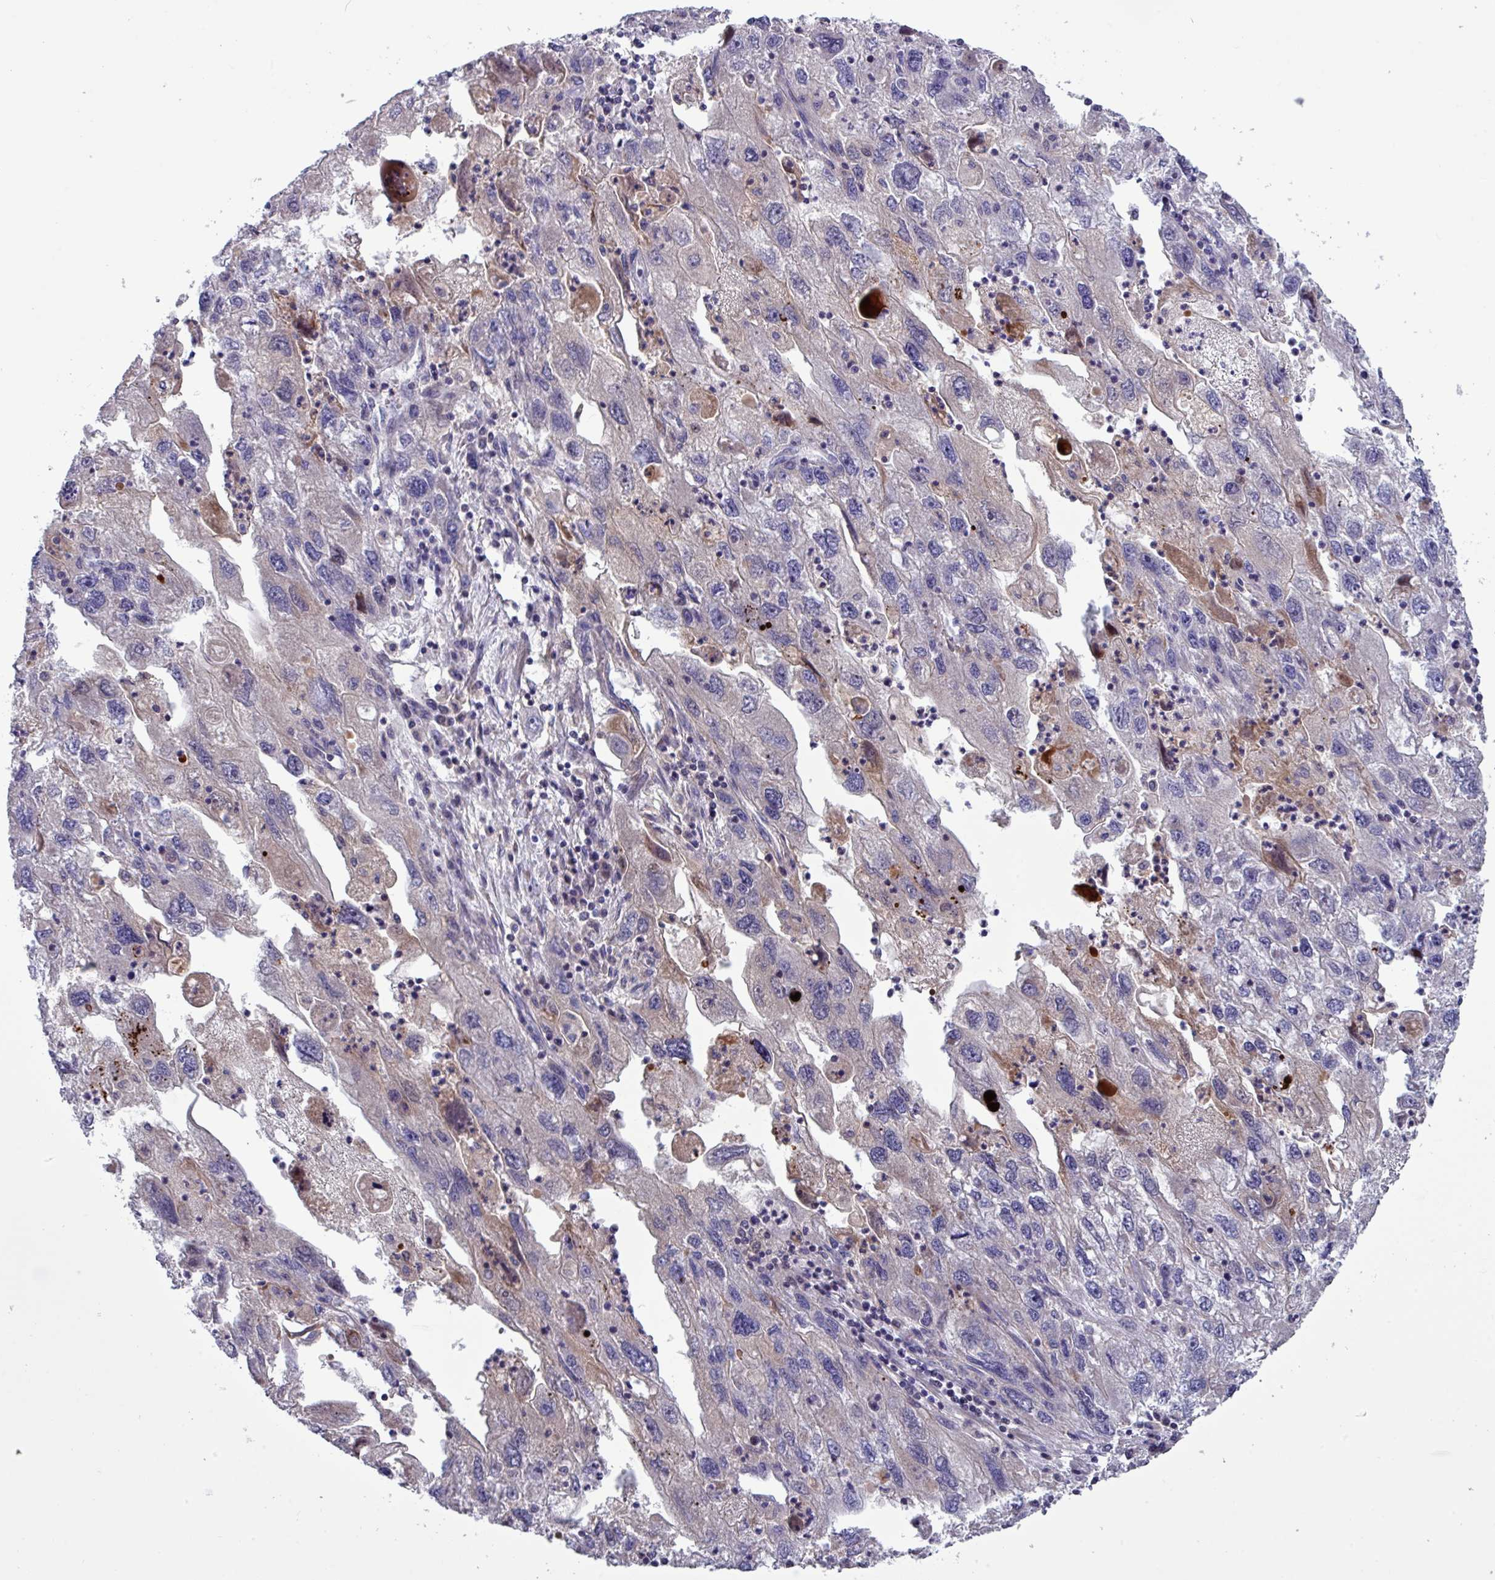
{"staining": {"intensity": "weak", "quantity": "<25%", "location": "cytoplasmic/membranous"}, "tissue": "endometrial cancer", "cell_type": "Tumor cells", "image_type": "cancer", "snomed": [{"axis": "morphology", "description": "Adenocarcinoma, NOS"}, {"axis": "topography", "description": "Endometrium"}], "caption": "Endometrial cancer was stained to show a protein in brown. There is no significant positivity in tumor cells.", "gene": "TNFSF12", "patient": {"sex": "female", "age": 49}}